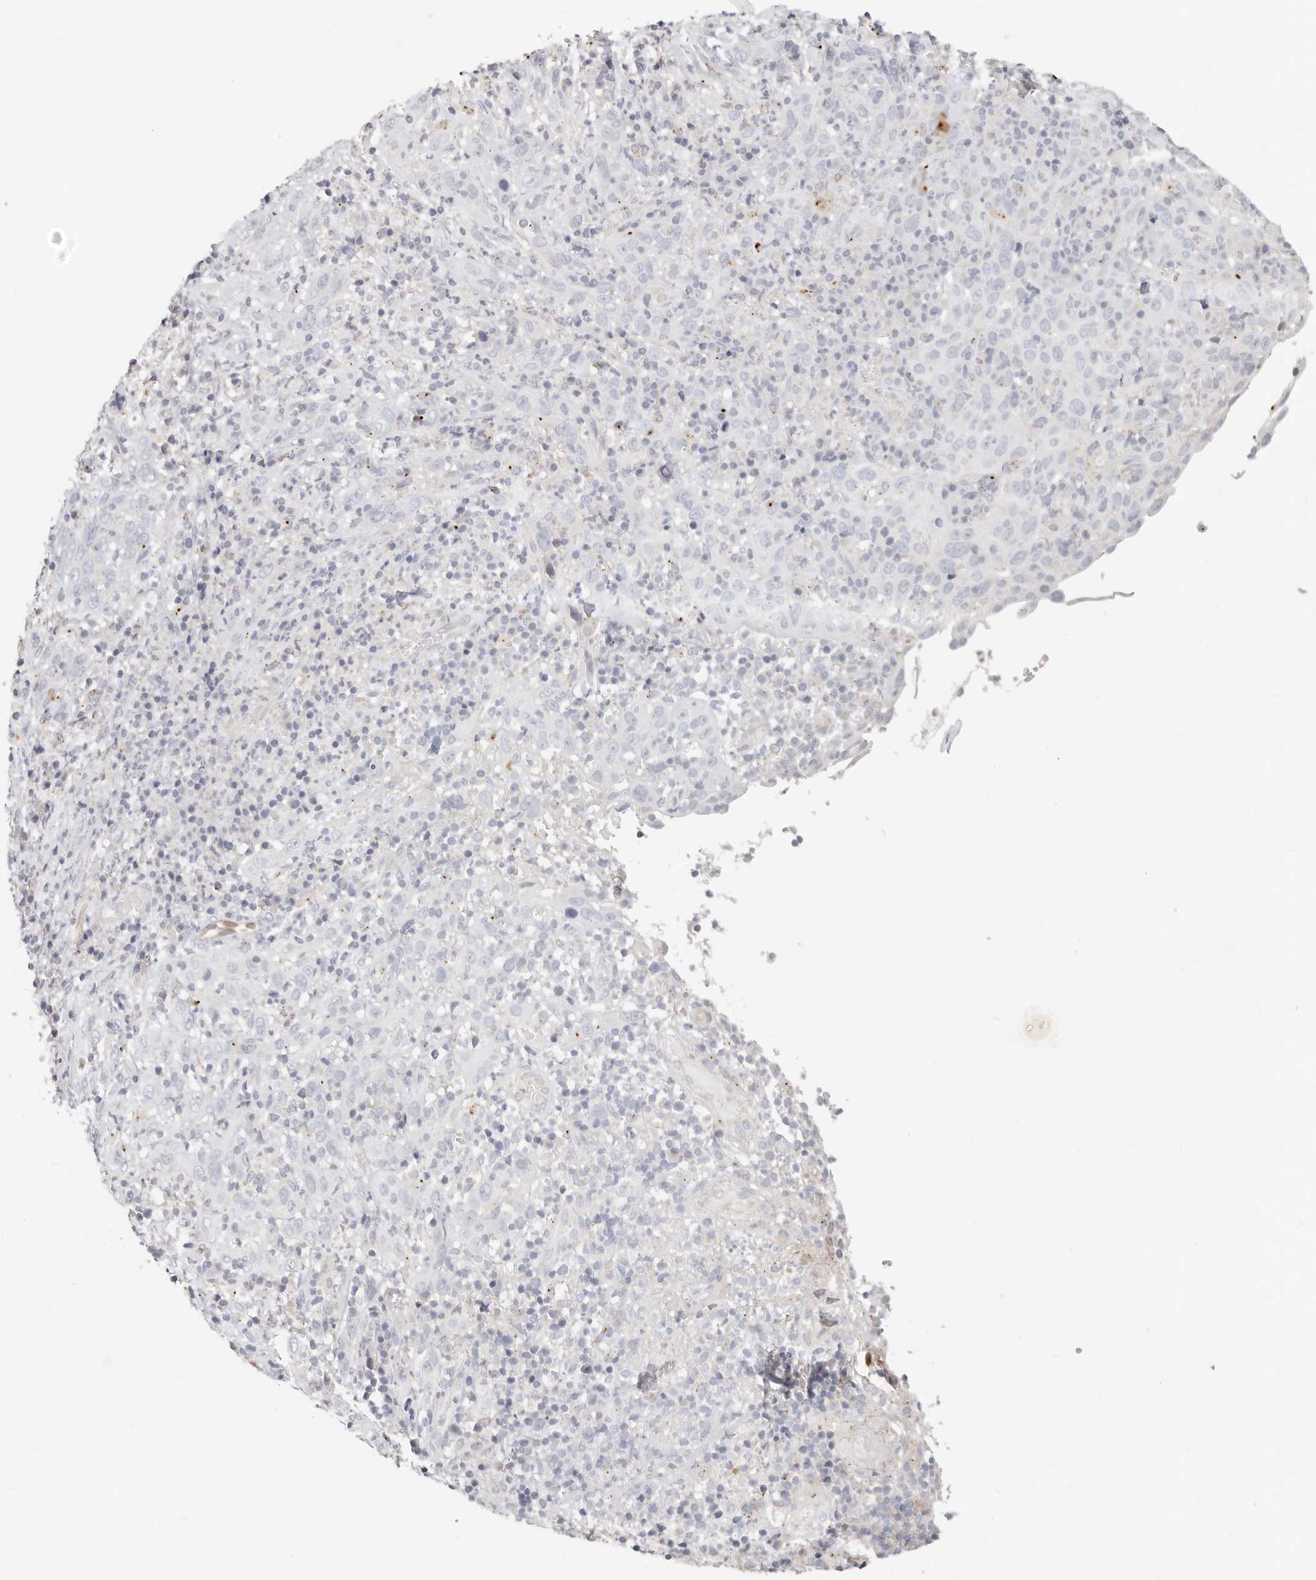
{"staining": {"intensity": "negative", "quantity": "none", "location": "none"}, "tissue": "cervical cancer", "cell_type": "Tumor cells", "image_type": "cancer", "snomed": [{"axis": "morphology", "description": "Squamous cell carcinoma, NOS"}, {"axis": "topography", "description": "Cervix"}], "caption": "This is a photomicrograph of immunohistochemistry (IHC) staining of squamous cell carcinoma (cervical), which shows no staining in tumor cells.", "gene": "ZRANB1", "patient": {"sex": "female", "age": 46}}